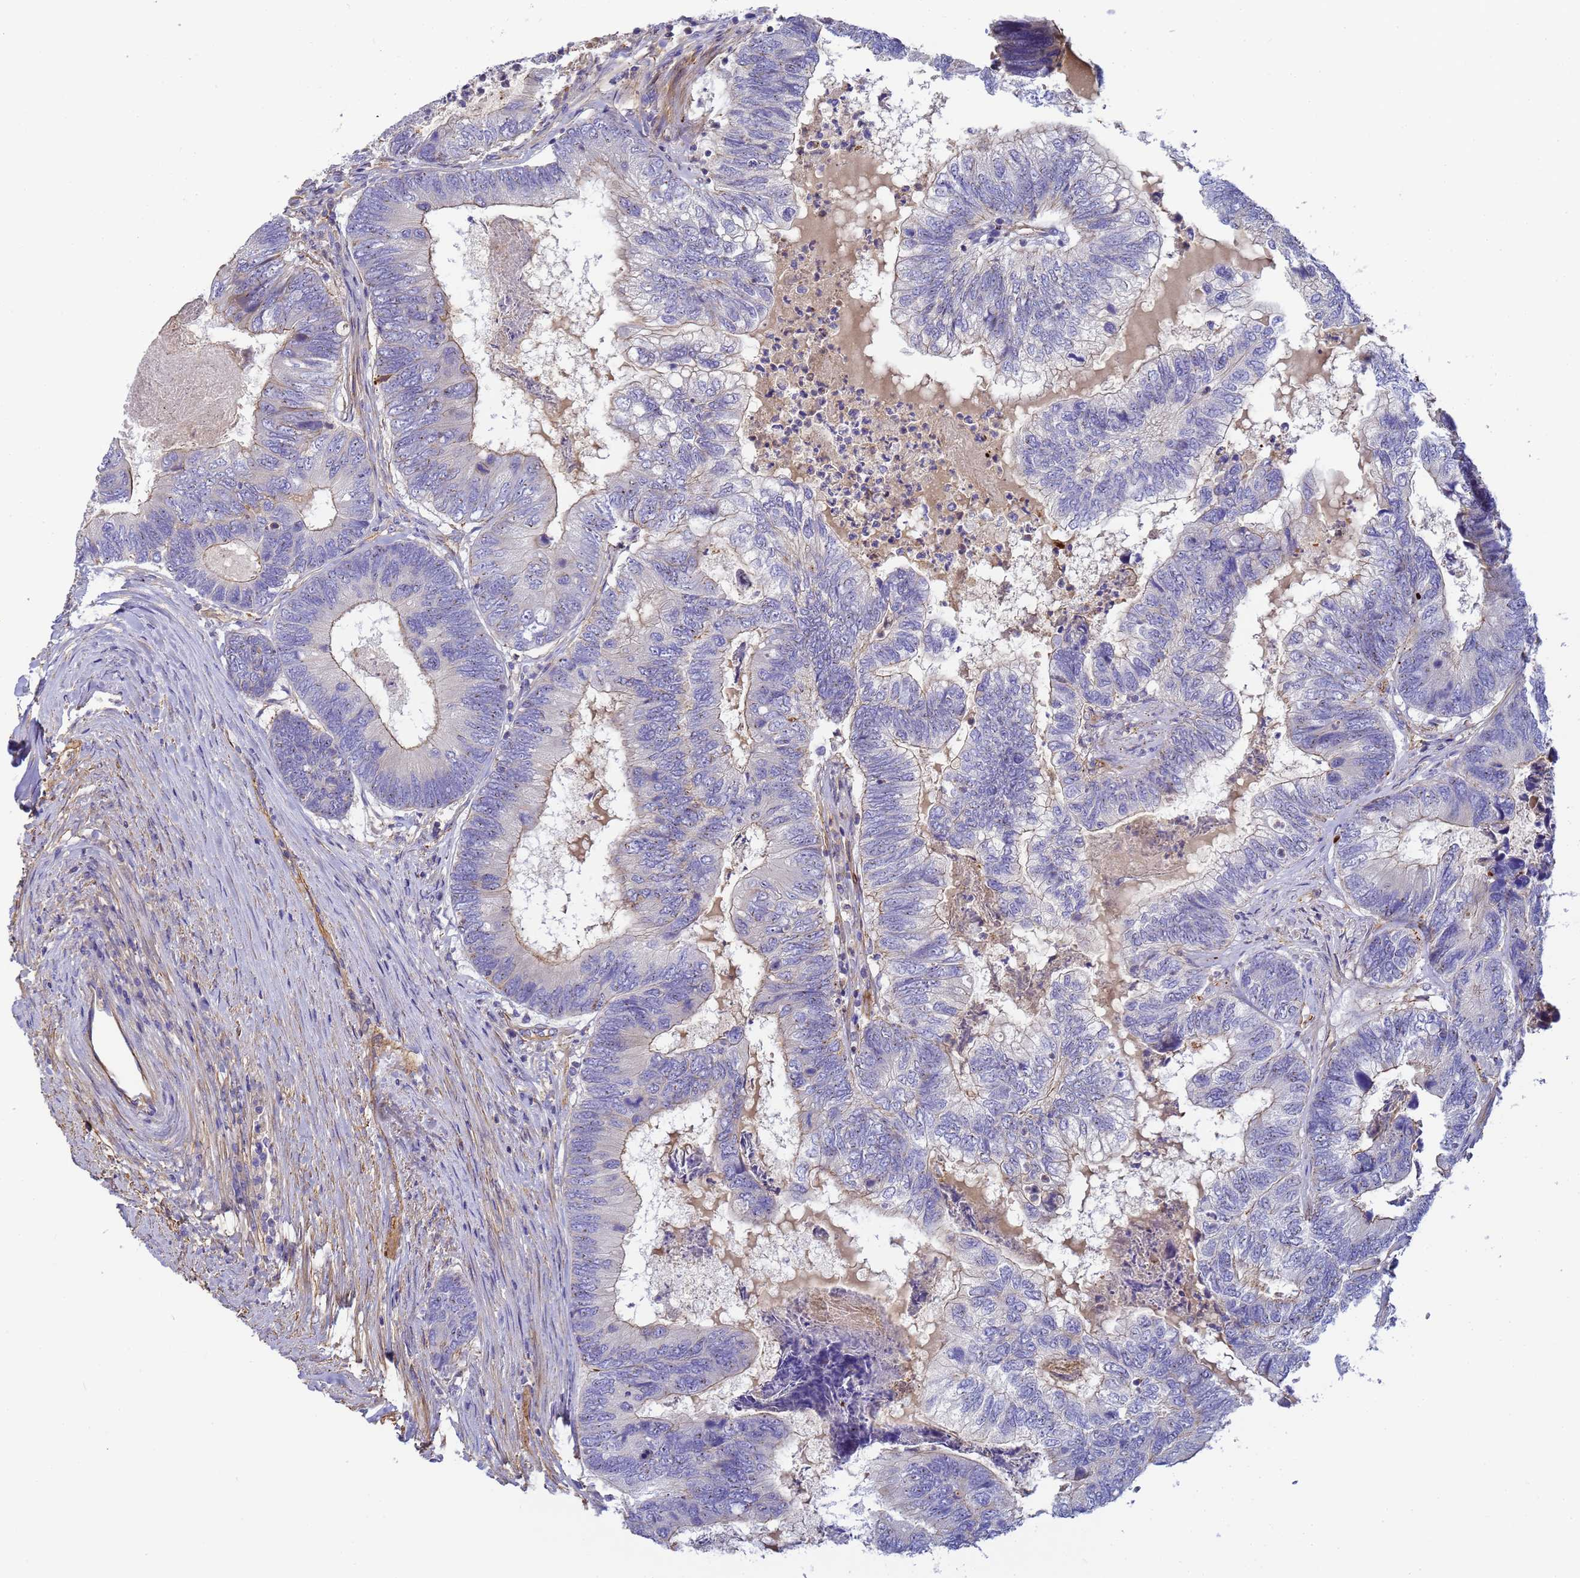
{"staining": {"intensity": "weak", "quantity": "<25%", "location": "cytoplasmic/membranous"}, "tissue": "colorectal cancer", "cell_type": "Tumor cells", "image_type": "cancer", "snomed": [{"axis": "morphology", "description": "Adenocarcinoma, NOS"}, {"axis": "topography", "description": "Colon"}], "caption": "Immunohistochemistry (IHC) histopathology image of colorectal adenocarcinoma stained for a protein (brown), which exhibits no expression in tumor cells.", "gene": "MYL12A", "patient": {"sex": "female", "age": 67}}